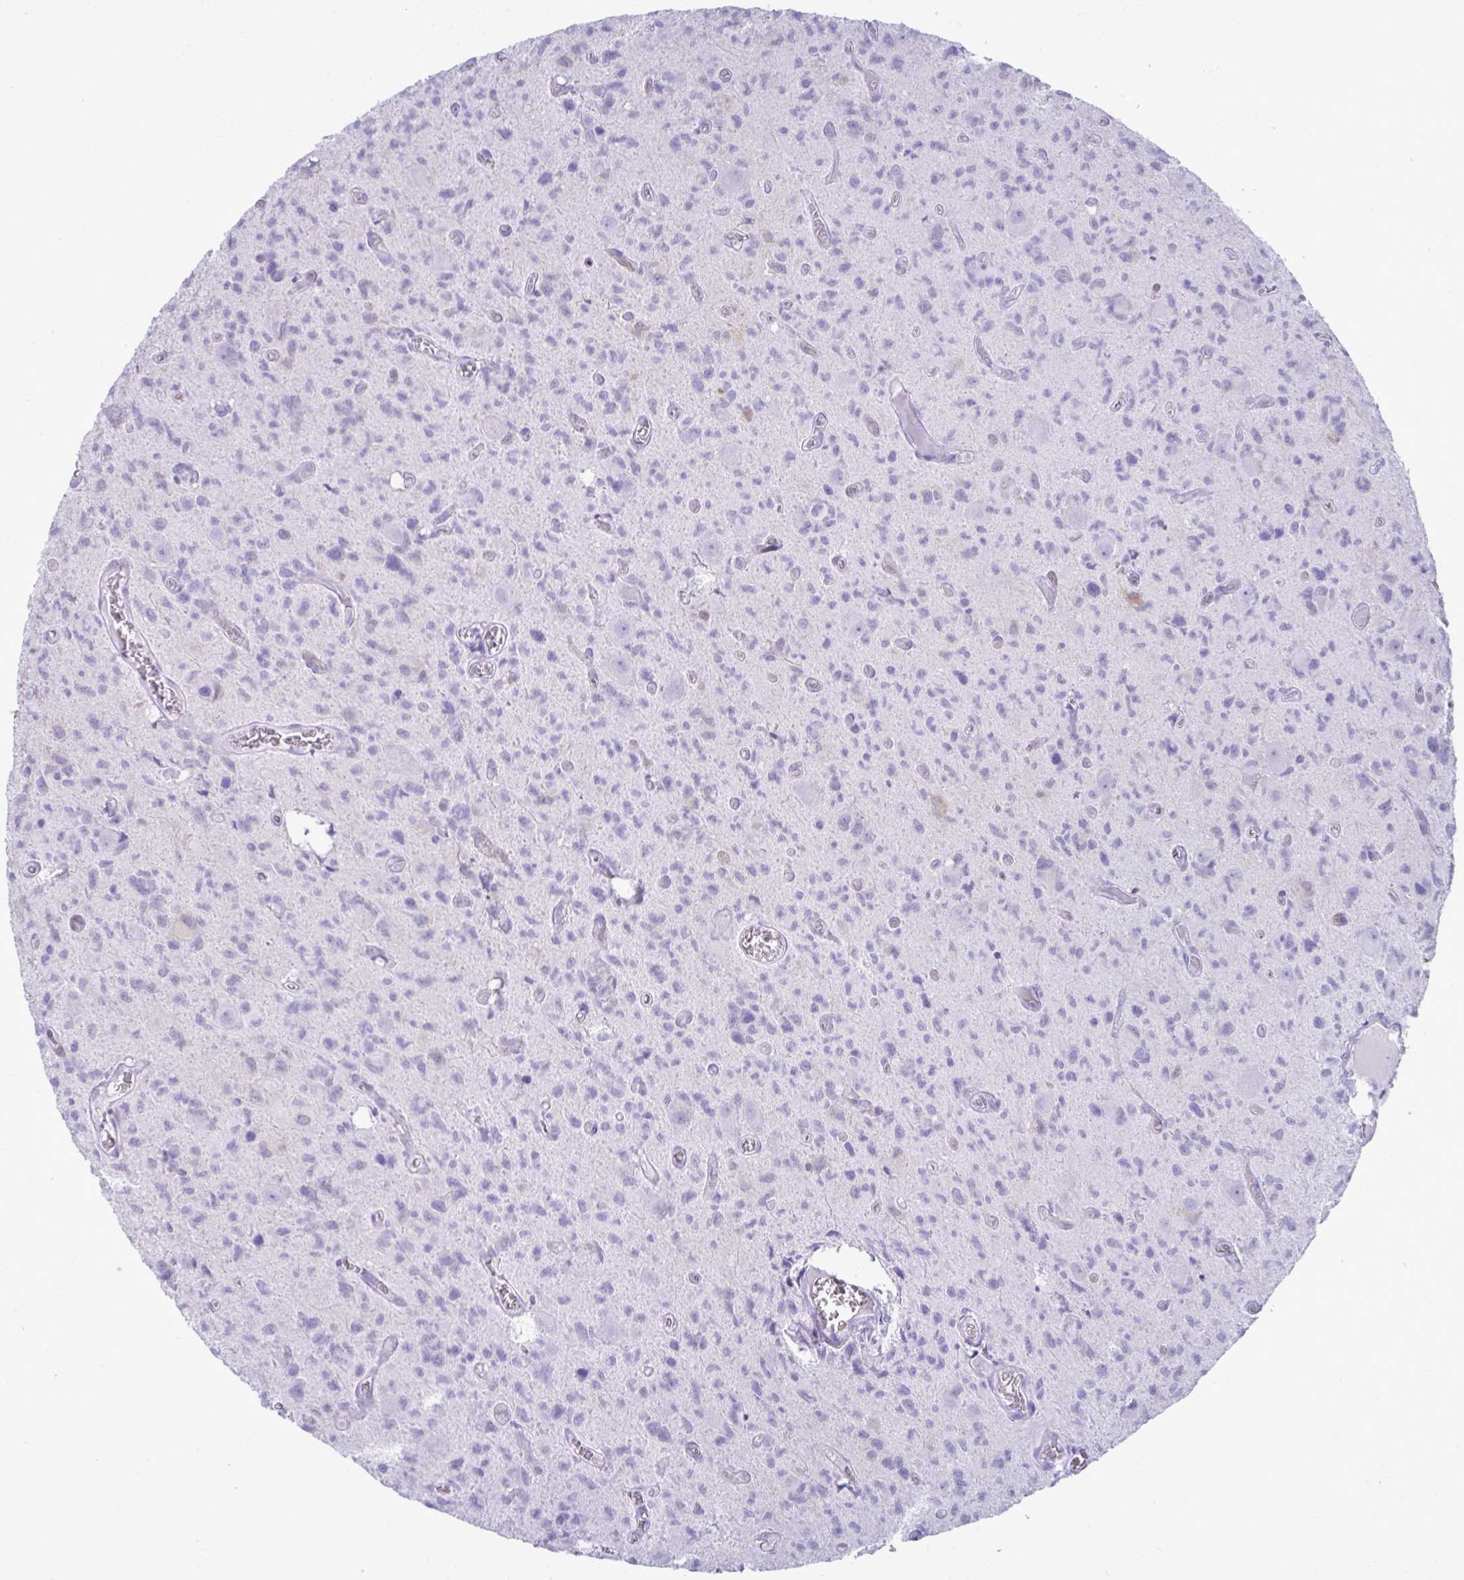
{"staining": {"intensity": "negative", "quantity": "none", "location": "none"}, "tissue": "glioma", "cell_type": "Tumor cells", "image_type": "cancer", "snomed": [{"axis": "morphology", "description": "Glioma, malignant, High grade"}, {"axis": "topography", "description": "Brain"}], "caption": "Photomicrograph shows no significant protein positivity in tumor cells of high-grade glioma (malignant). (DAB (3,3'-diaminobenzidine) immunohistochemistry visualized using brightfield microscopy, high magnification).", "gene": "PSCA", "patient": {"sex": "male", "age": 76}}